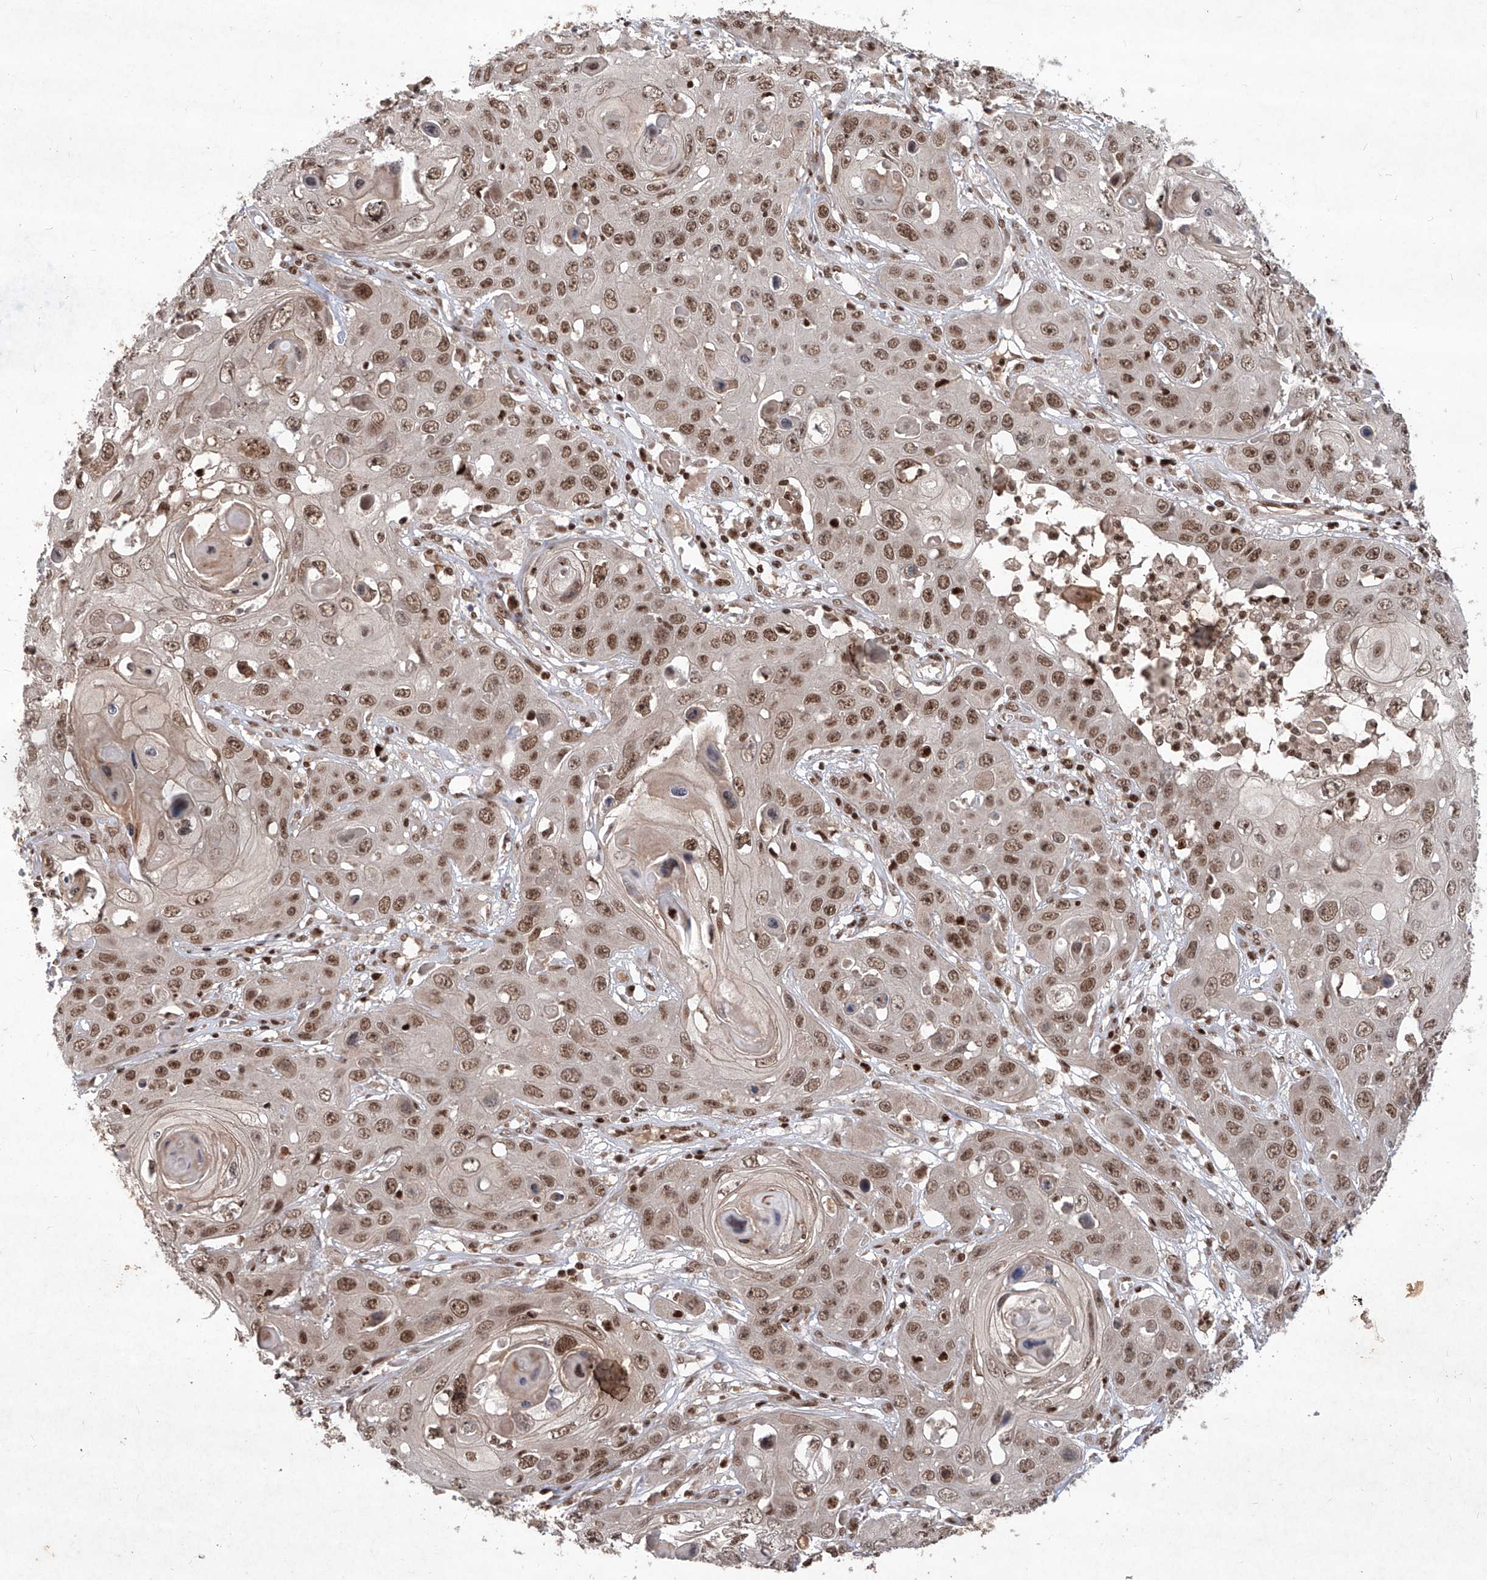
{"staining": {"intensity": "moderate", "quantity": ">75%", "location": "nuclear"}, "tissue": "skin cancer", "cell_type": "Tumor cells", "image_type": "cancer", "snomed": [{"axis": "morphology", "description": "Squamous cell carcinoma, NOS"}, {"axis": "topography", "description": "Skin"}], "caption": "Immunohistochemical staining of skin cancer shows medium levels of moderate nuclear protein positivity in about >75% of tumor cells. The staining was performed using DAB, with brown indicating positive protein expression. Nuclei are stained blue with hematoxylin.", "gene": "IRF2", "patient": {"sex": "male", "age": 55}}